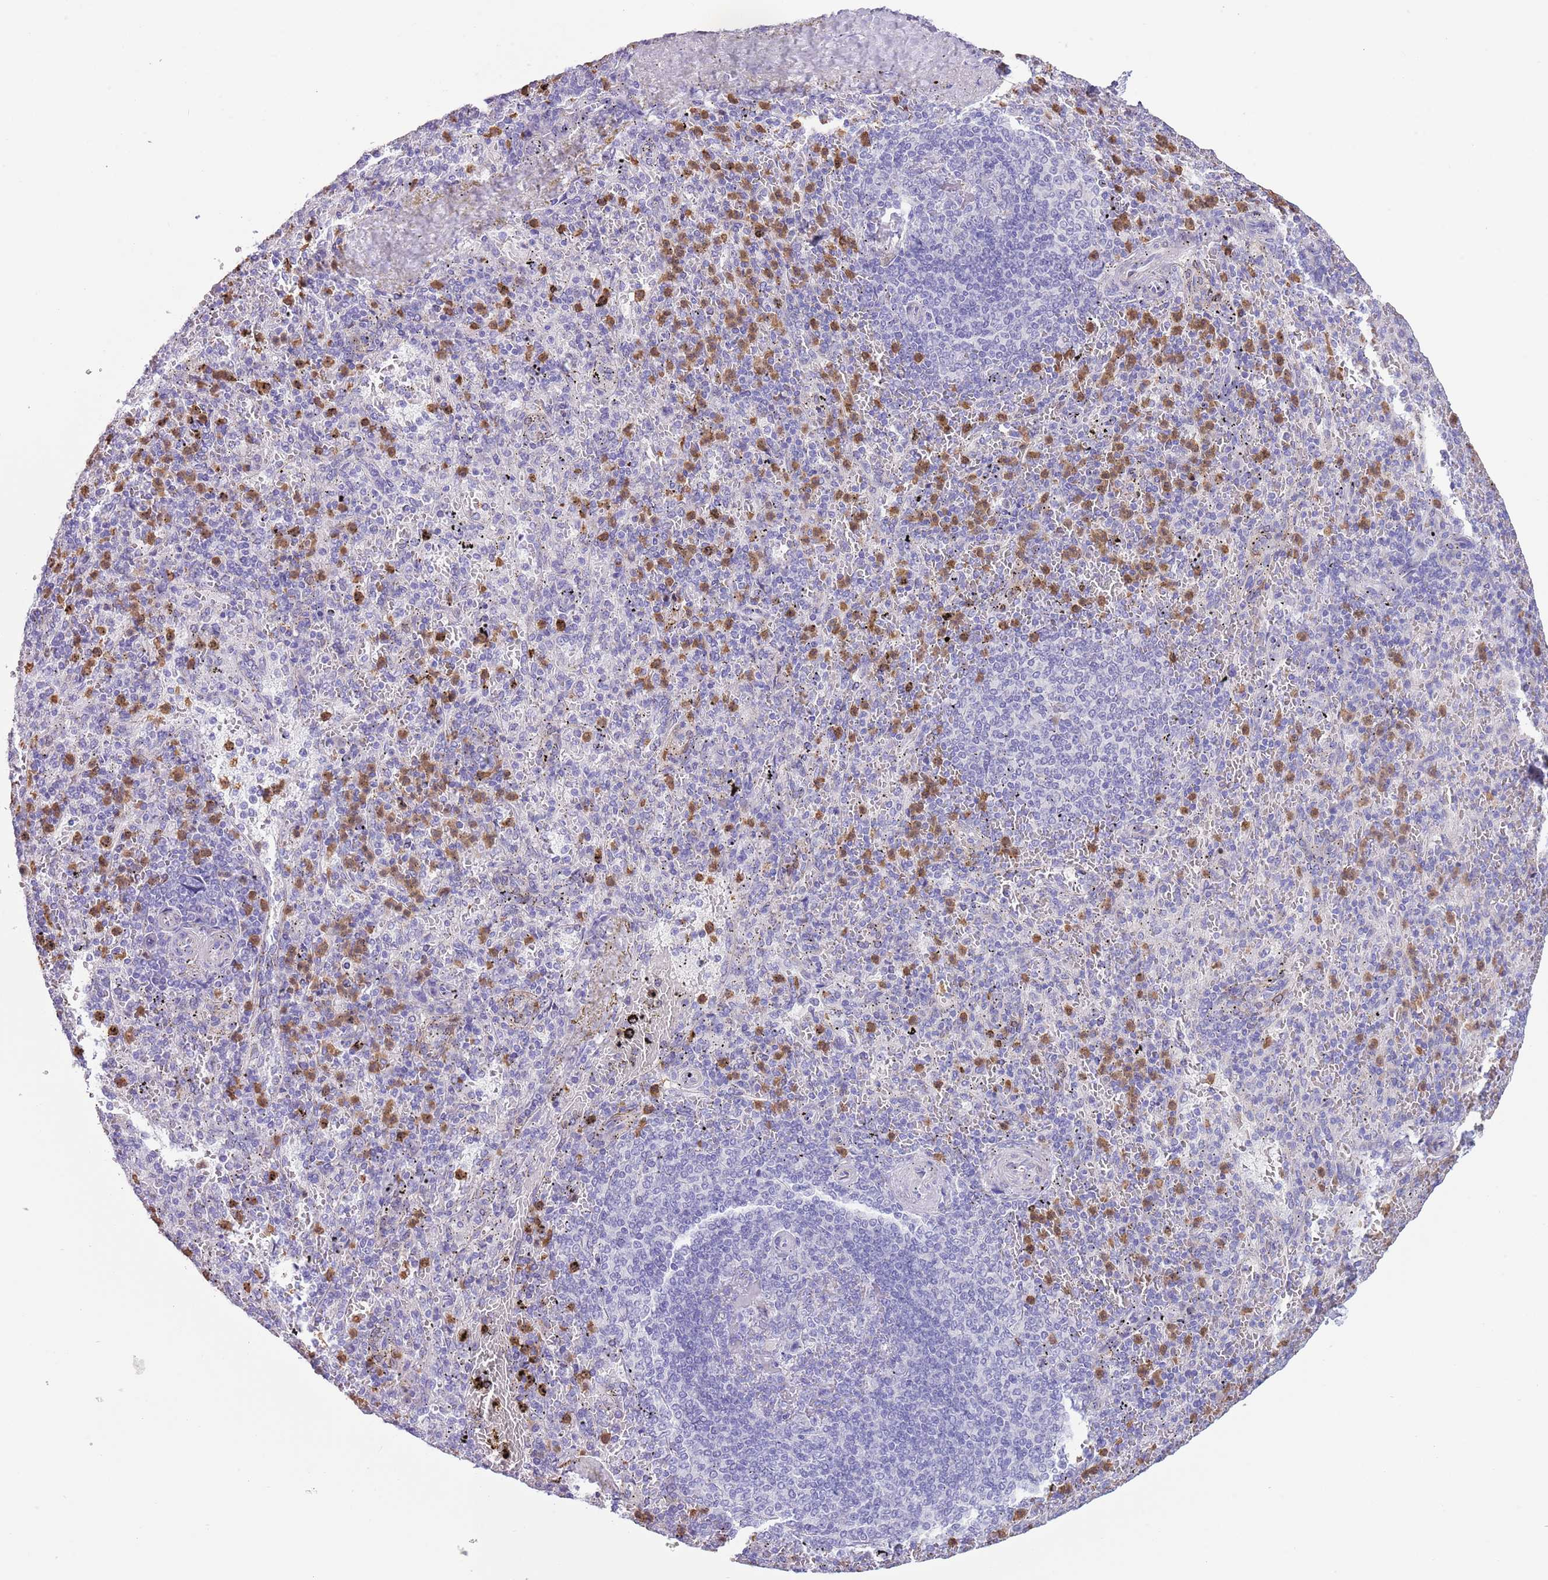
{"staining": {"intensity": "moderate", "quantity": "<25%", "location": "cytoplasmic/membranous"}, "tissue": "spleen", "cell_type": "Cells in red pulp", "image_type": "normal", "snomed": [{"axis": "morphology", "description": "Normal tissue, NOS"}, {"axis": "topography", "description": "Spleen"}], "caption": "Protein staining displays moderate cytoplasmic/membranous staining in about <25% of cells in red pulp in unremarkable spleen.", "gene": "ZFP2", "patient": {"sex": "male", "age": 82}}